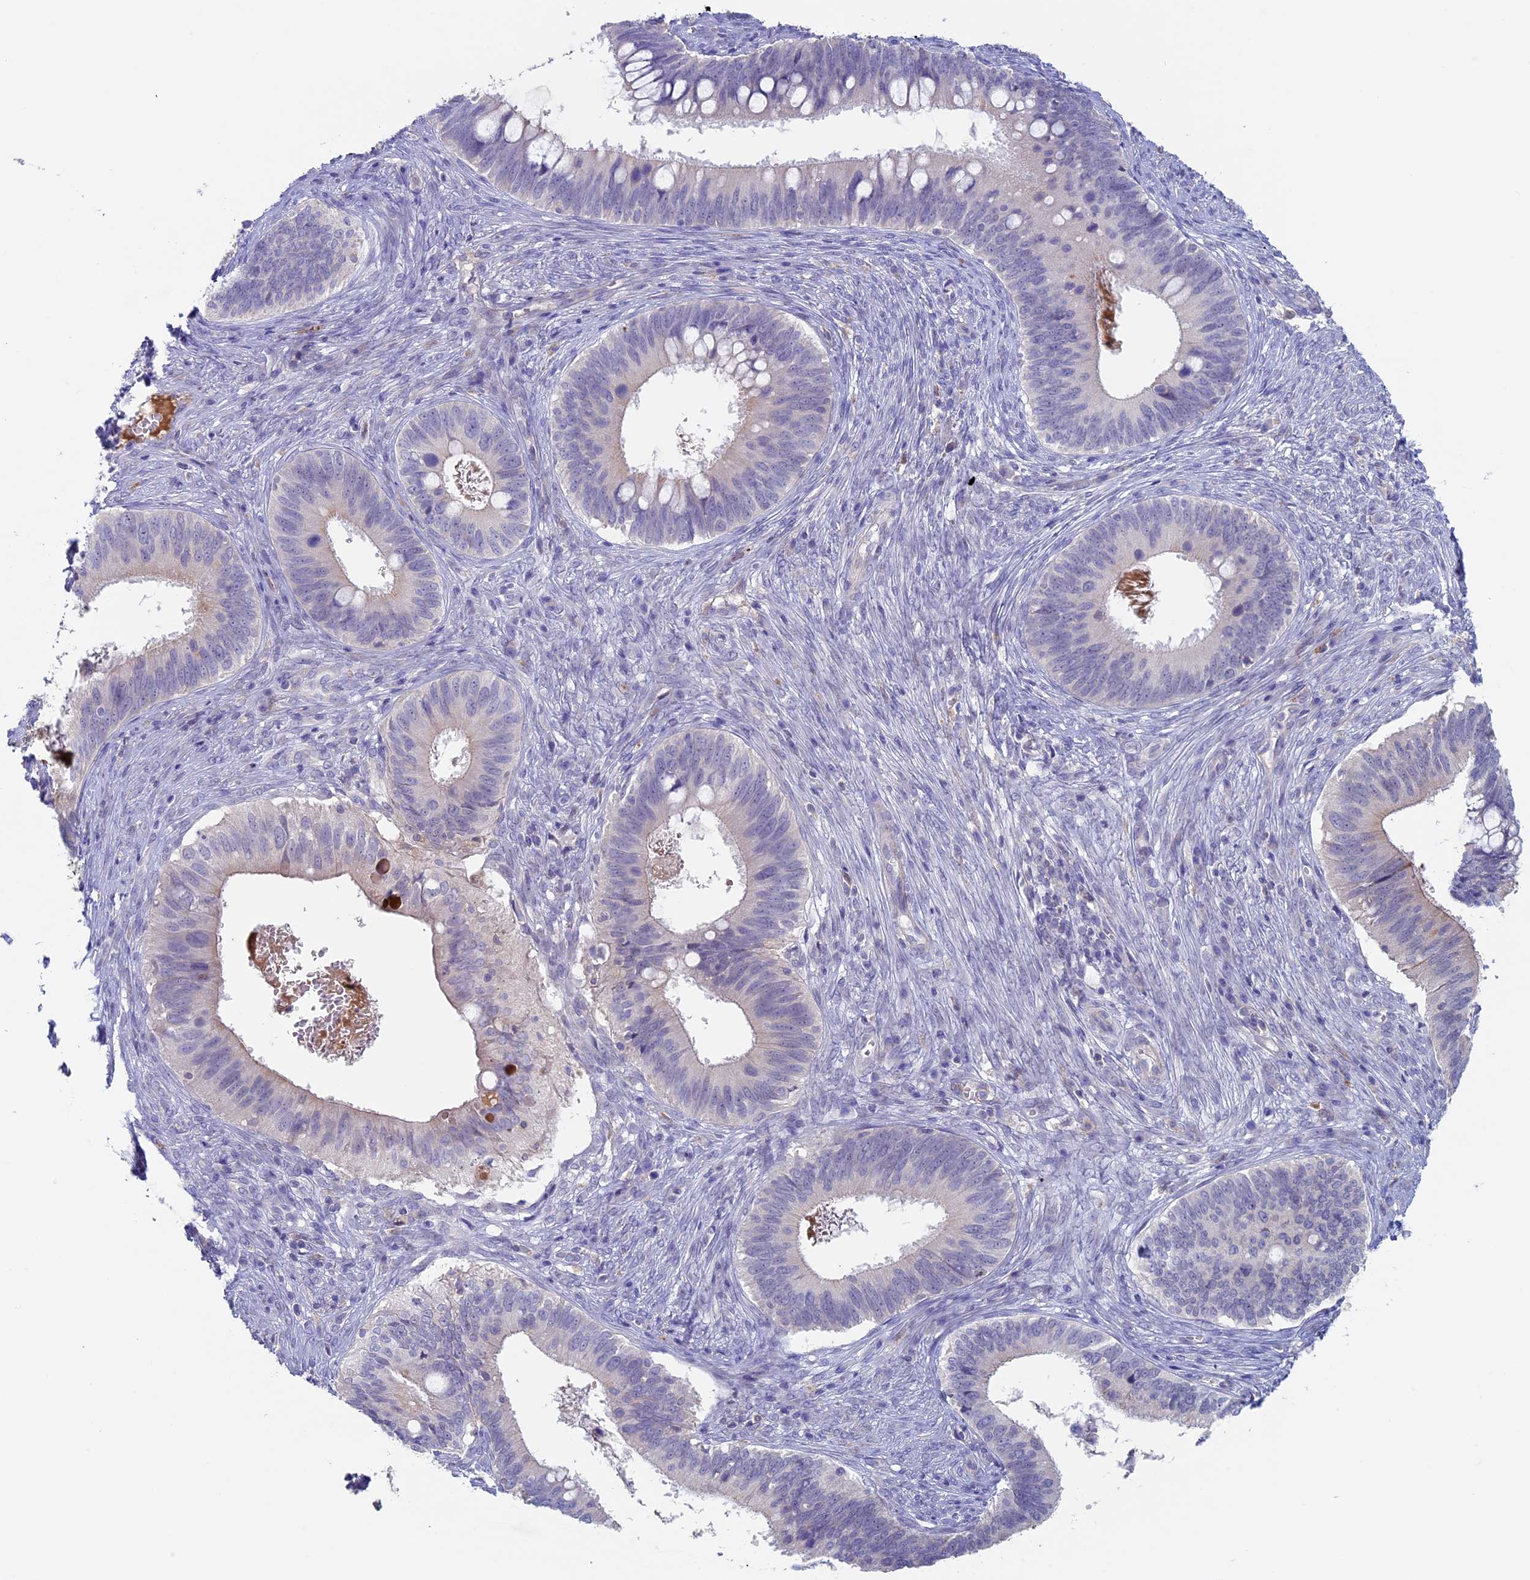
{"staining": {"intensity": "negative", "quantity": "none", "location": "none"}, "tissue": "cervical cancer", "cell_type": "Tumor cells", "image_type": "cancer", "snomed": [{"axis": "morphology", "description": "Adenocarcinoma, NOS"}, {"axis": "topography", "description": "Cervix"}], "caption": "IHC micrograph of human cervical cancer stained for a protein (brown), which exhibits no expression in tumor cells. (Stains: DAB immunohistochemistry (IHC) with hematoxylin counter stain, Microscopy: brightfield microscopy at high magnification).", "gene": "RCCD1", "patient": {"sex": "female", "age": 42}}